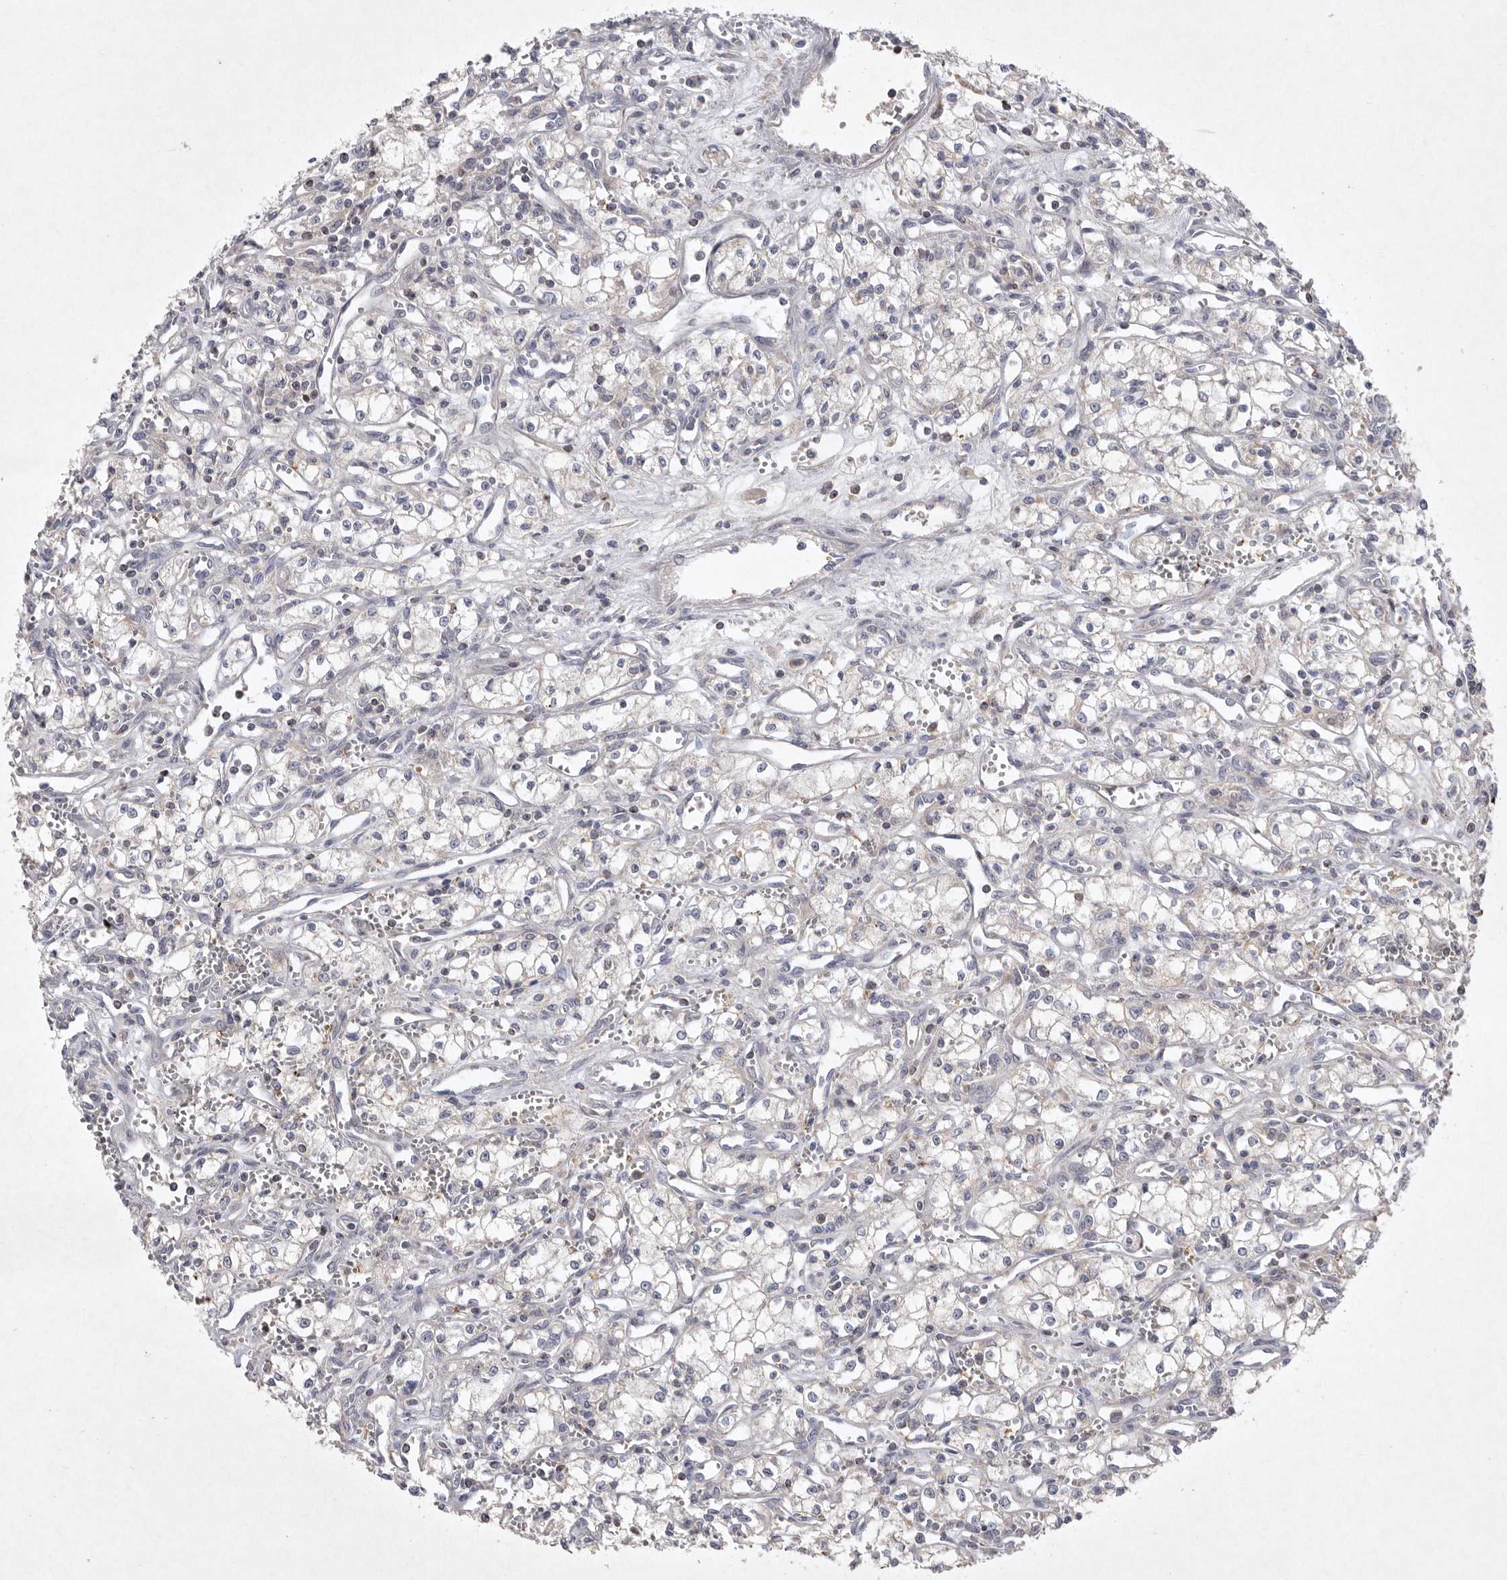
{"staining": {"intensity": "negative", "quantity": "none", "location": "none"}, "tissue": "renal cancer", "cell_type": "Tumor cells", "image_type": "cancer", "snomed": [{"axis": "morphology", "description": "Adenocarcinoma, NOS"}, {"axis": "topography", "description": "Kidney"}], "caption": "The IHC histopathology image has no significant staining in tumor cells of renal cancer (adenocarcinoma) tissue.", "gene": "TNFSF14", "patient": {"sex": "male", "age": 59}}